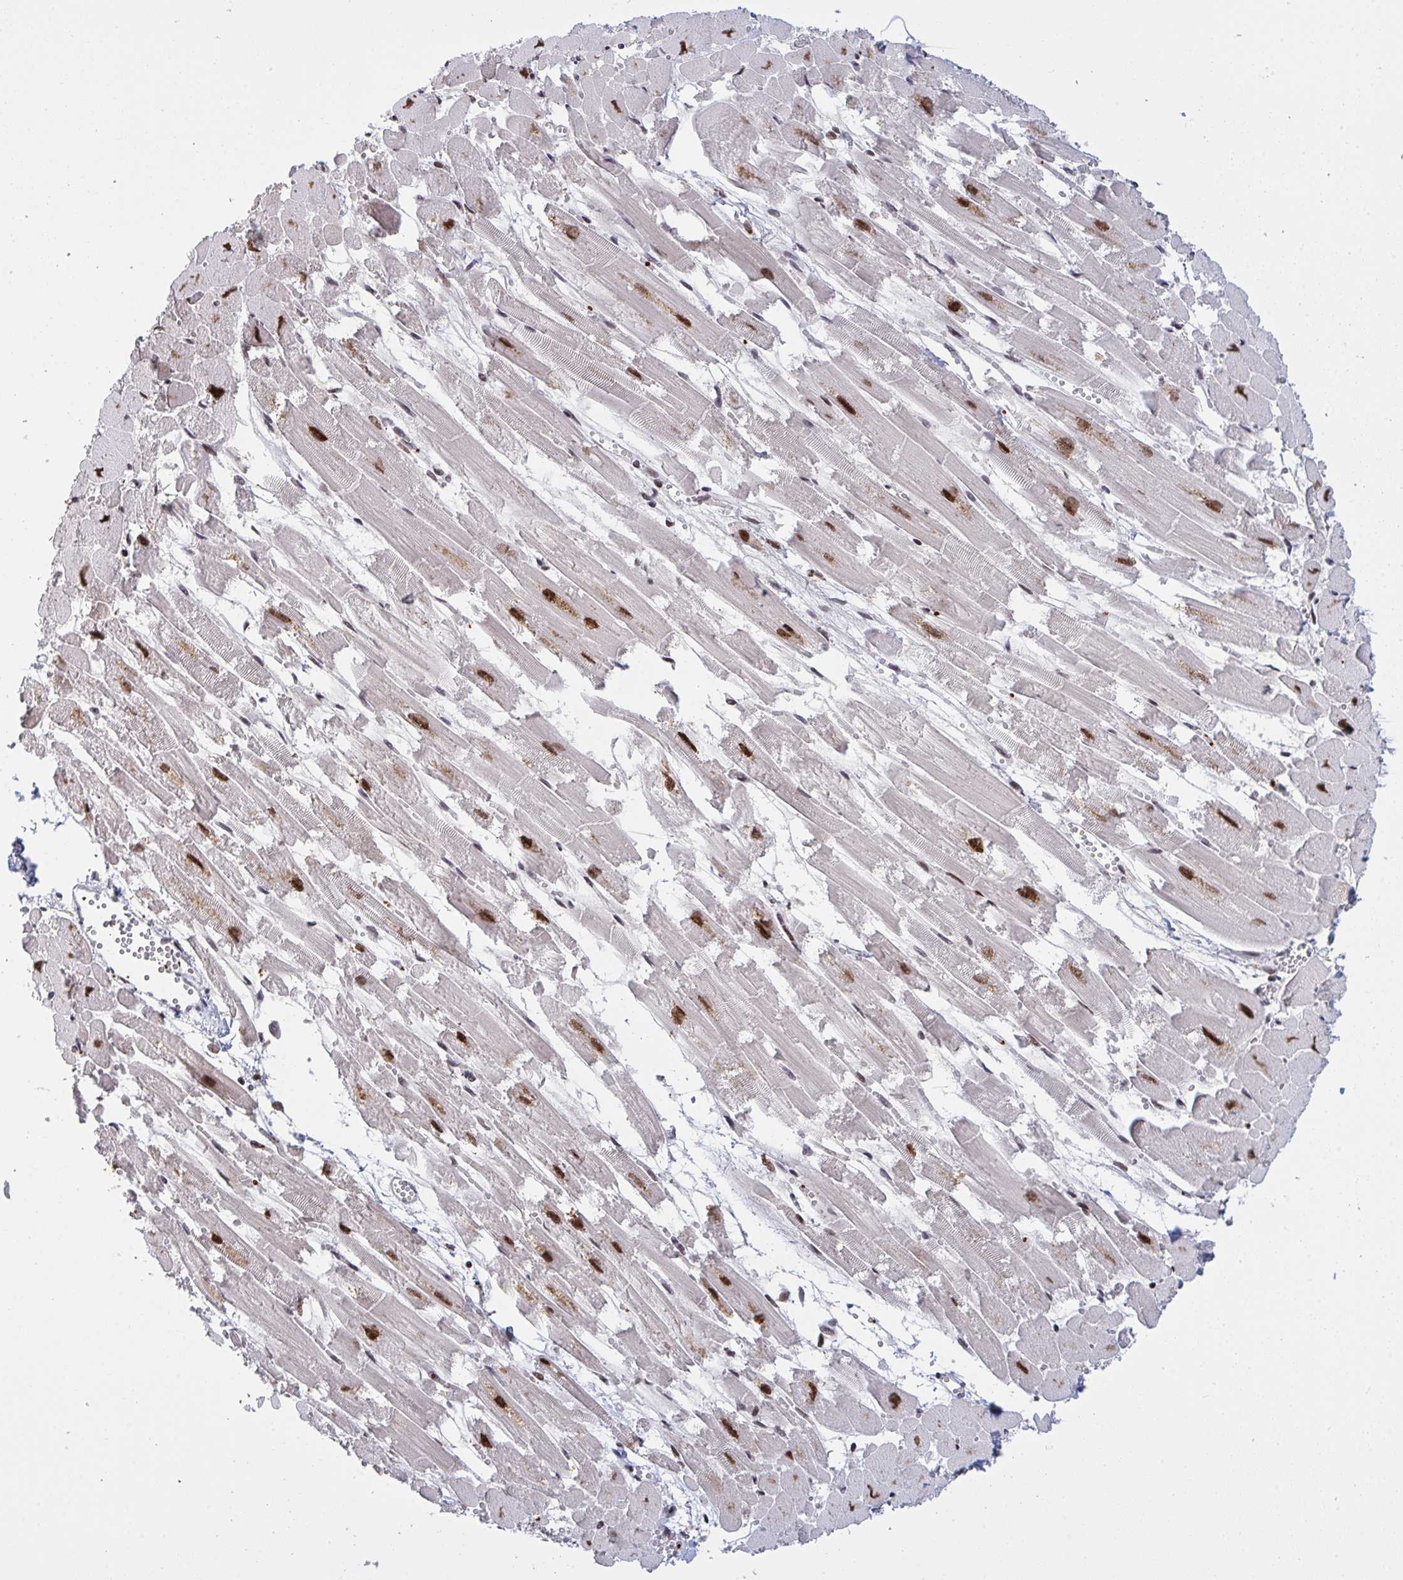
{"staining": {"intensity": "strong", "quantity": ">75%", "location": "nuclear"}, "tissue": "heart muscle", "cell_type": "Cardiomyocytes", "image_type": "normal", "snomed": [{"axis": "morphology", "description": "Normal tissue, NOS"}, {"axis": "topography", "description": "Heart"}], "caption": "Strong nuclear positivity is identified in about >75% of cardiomyocytes in normal heart muscle.", "gene": "ZNF607", "patient": {"sex": "female", "age": 52}}